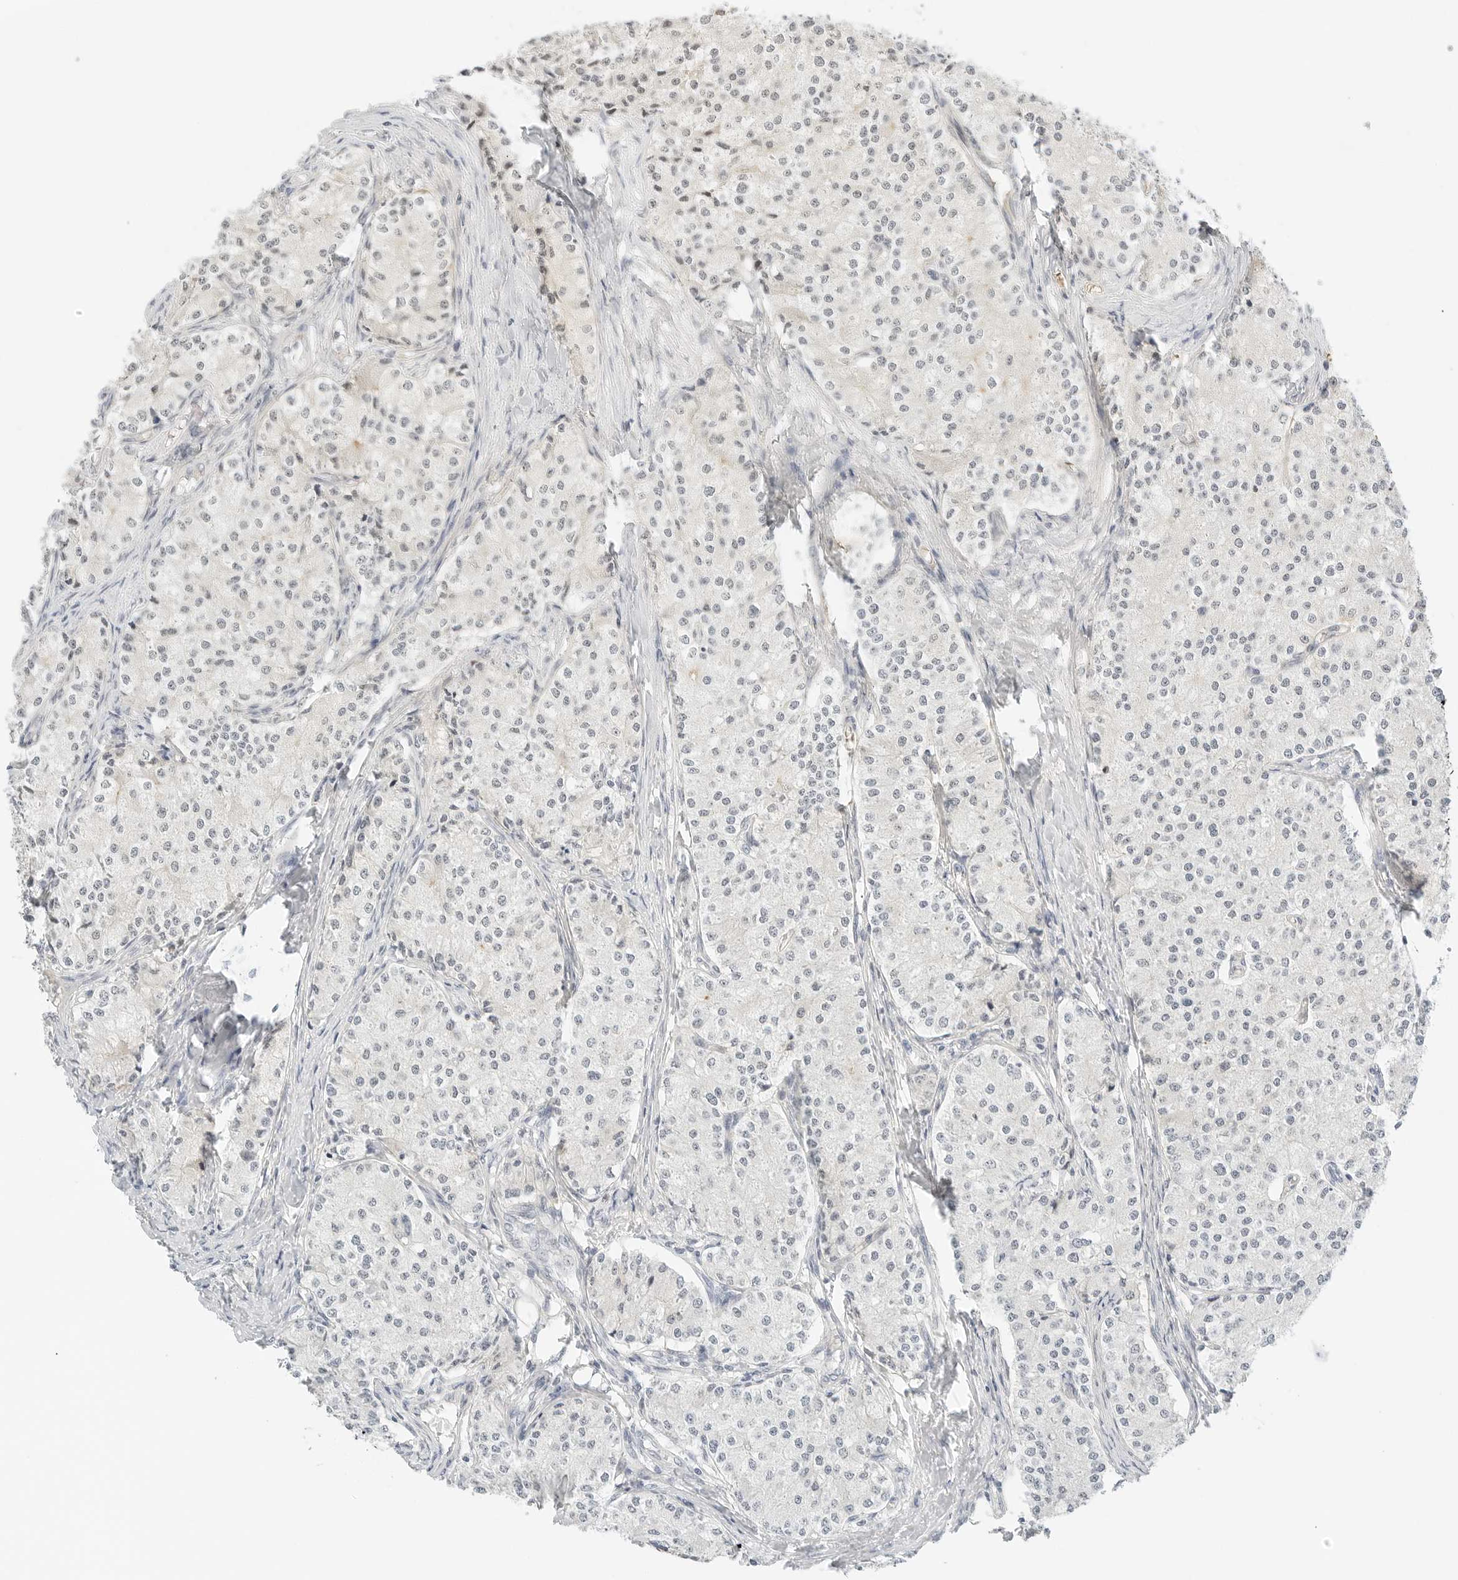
{"staining": {"intensity": "negative", "quantity": "none", "location": "none"}, "tissue": "carcinoid", "cell_type": "Tumor cells", "image_type": "cancer", "snomed": [{"axis": "morphology", "description": "Carcinoid, malignant, NOS"}, {"axis": "topography", "description": "Colon"}], "caption": "A micrograph of human carcinoid (malignant) is negative for staining in tumor cells.", "gene": "NEO1", "patient": {"sex": "female", "age": 52}}